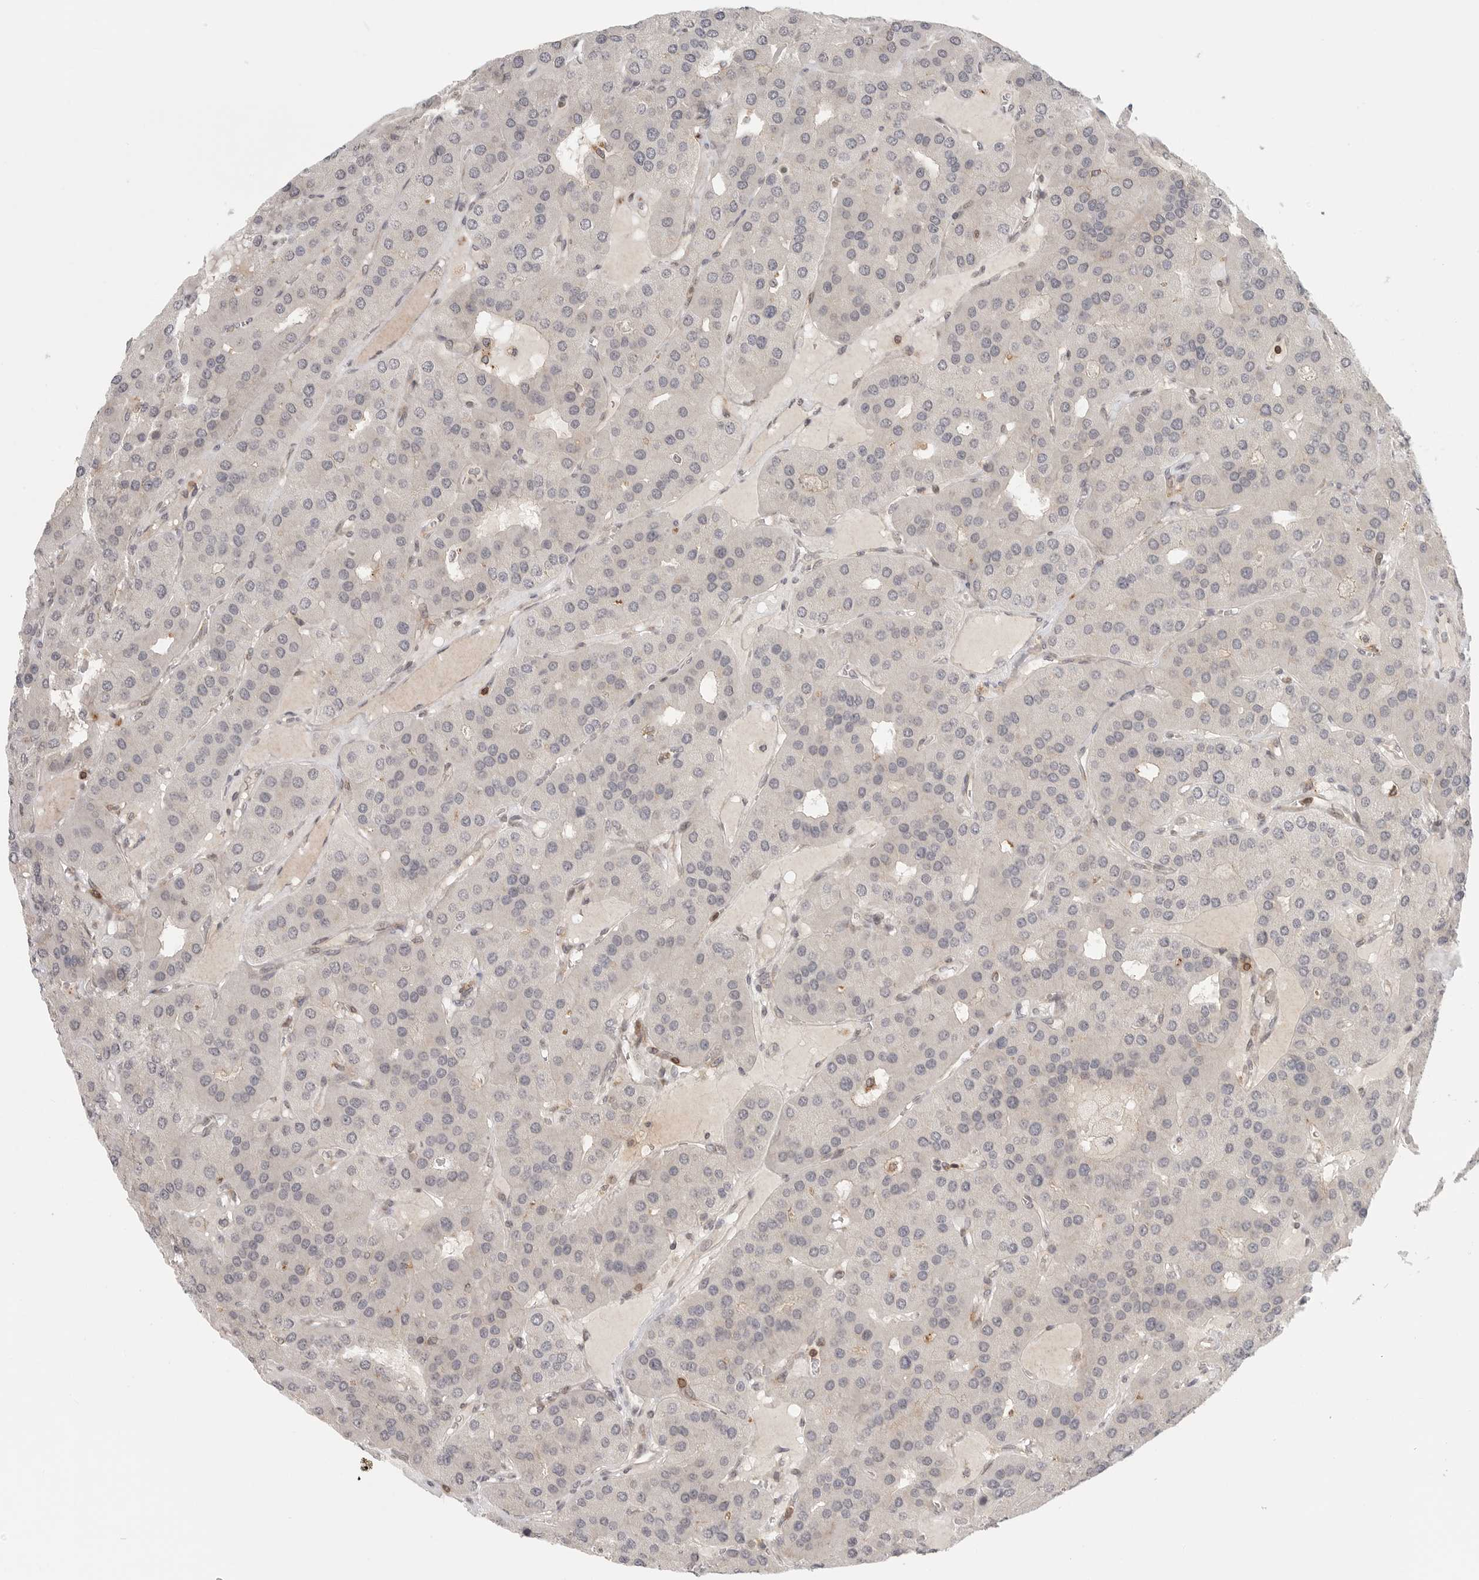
{"staining": {"intensity": "negative", "quantity": "none", "location": "none"}, "tissue": "parathyroid gland", "cell_type": "Glandular cells", "image_type": "normal", "snomed": [{"axis": "morphology", "description": "Normal tissue, NOS"}, {"axis": "morphology", "description": "Adenoma, NOS"}, {"axis": "topography", "description": "Parathyroid gland"}], "caption": "An immunohistochemistry image of benign parathyroid gland is shown. There is no staining in glandular cells of parathyroid gland. (Stains: DAB immunohistochemistry (IHC) with hematoxylin counter stain, Microscopy: brightfield microscopy at high magnification).", "gene": "SH3KBP1", "patient": {"sex": "female", "age": 86}}